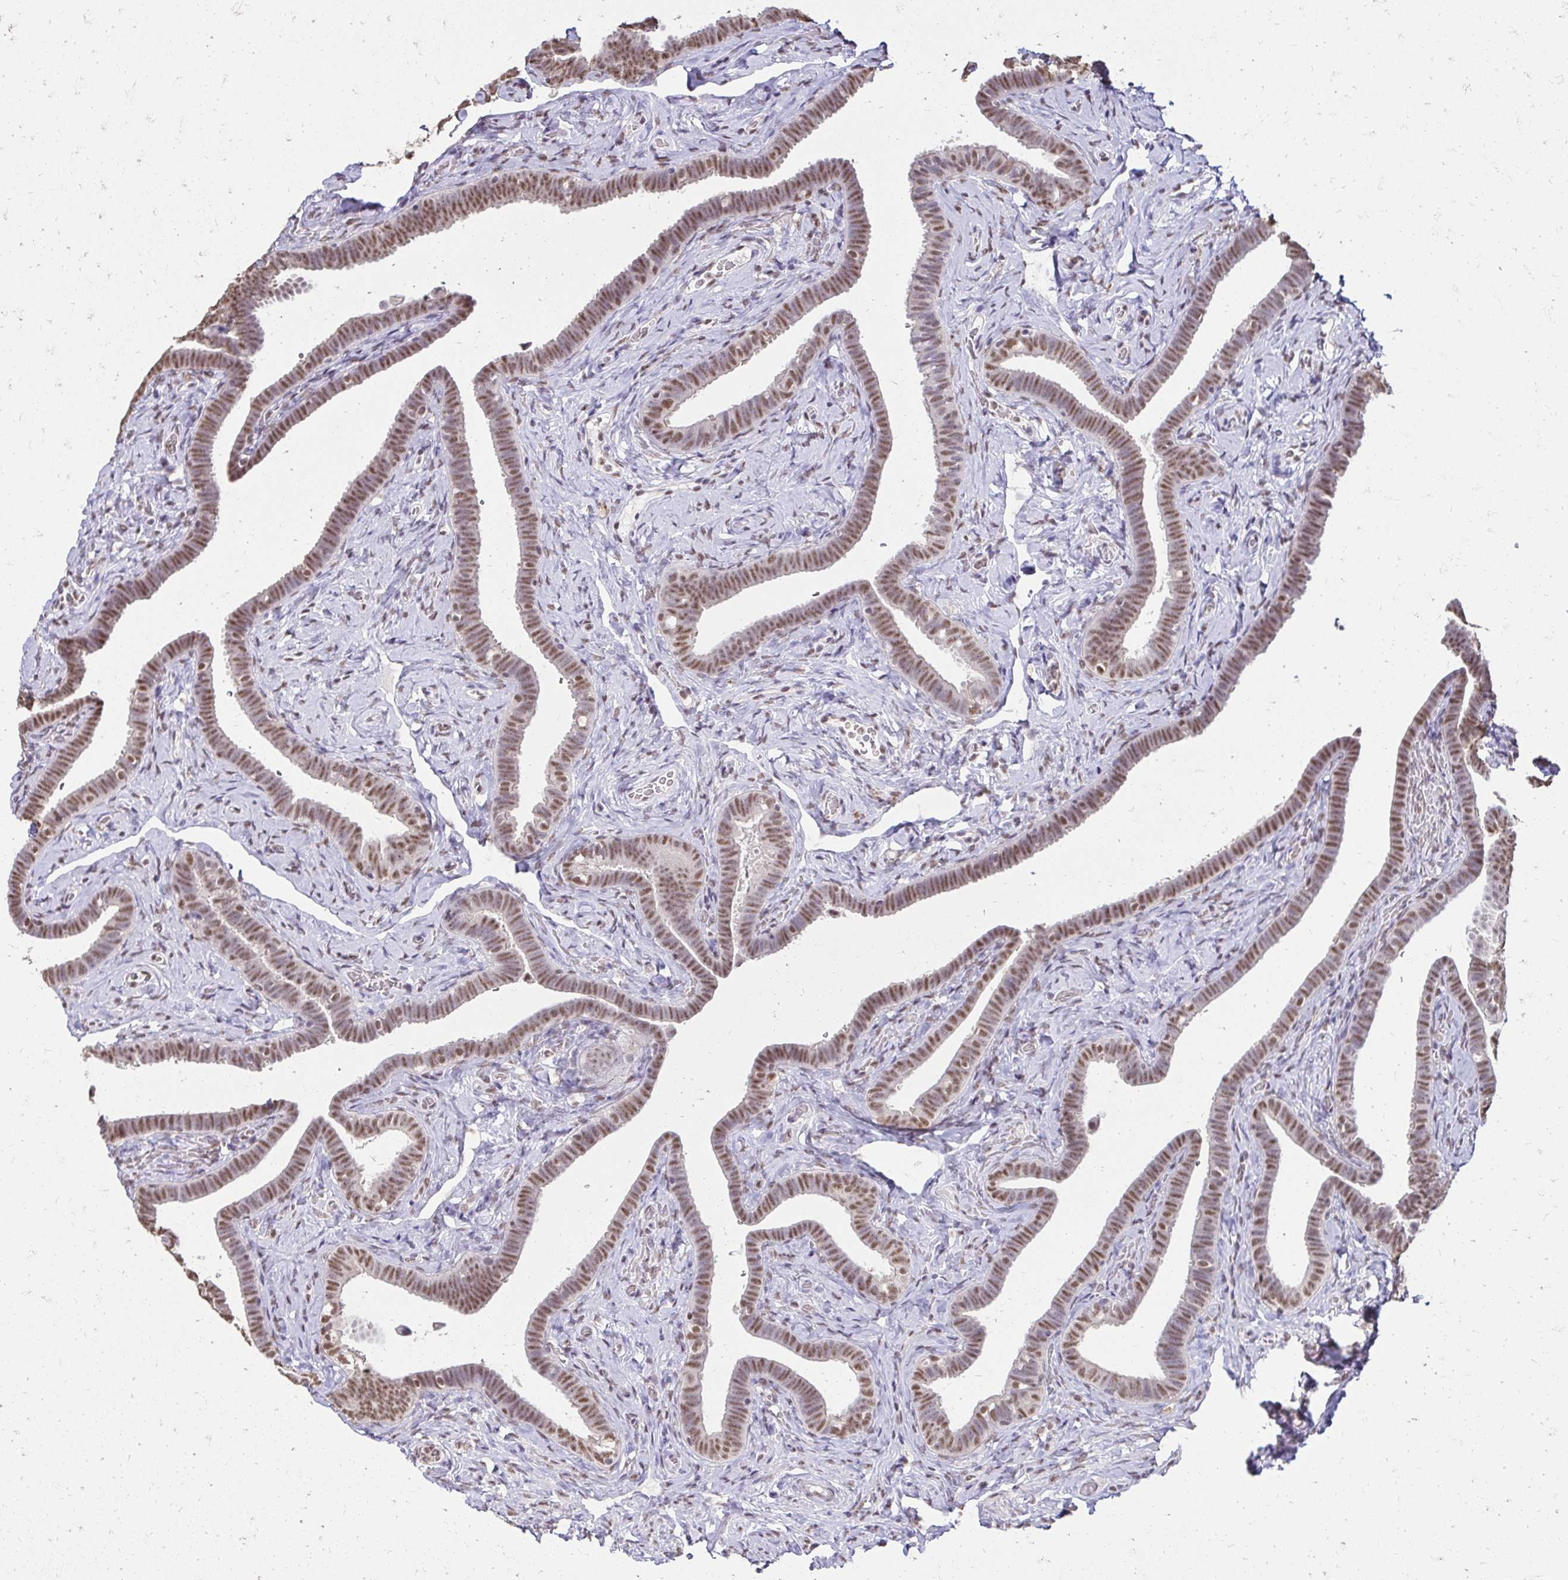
{"staining": {"intensity": "moderate", "quantity": ">75%", "location": "nuclear"}, "tissue": "fallopian tube", "cell_type": "Glandular cells", "image_type": "normal", "snomed": [{"axis": "morphology", "description": "Normal tissue, NOS"}, {"axis": "topography", "description": "Fallopian tube"}], "caption": "Immunohistochemistry (IHC) histopathology image of unremarkable fallopian tube stained for a protein (brown), which exhibits medium levels of moderate nuclear positivity in approximately >75% of glandular cells.", "gene": "RIMS4", "patient": {"sex": "female", "age": 69}}